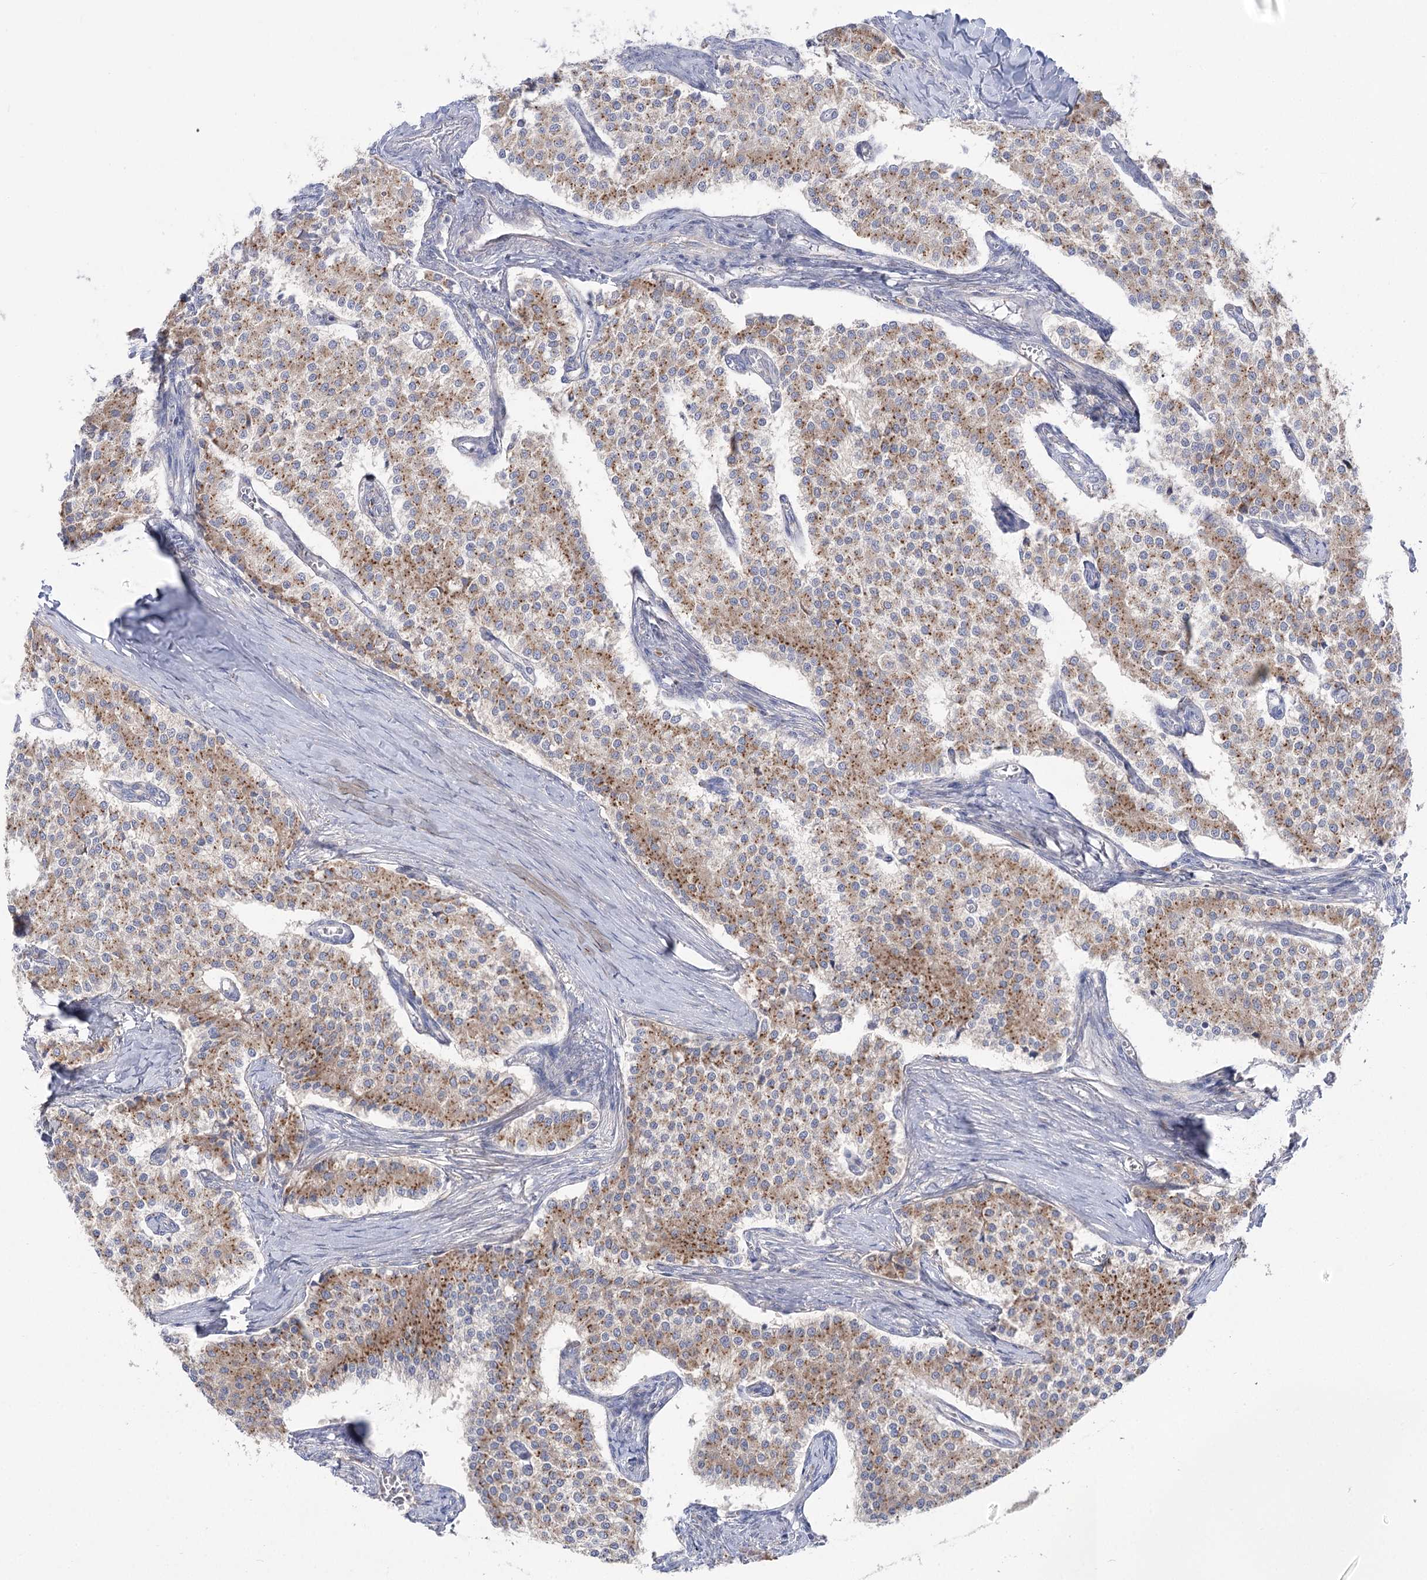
{"staining": {"intensity": "moderate", "quantity": ">75%", "location": "cytoplasmic/membranous"}, "tissue": "carcinoid", "cell_type": "Tumor cells", "image_type": "cancer", "snomed": [{"axis": "morphology", "description": "Carcinoid, malignant, NOS"}, {"axis": "topography", "description": "Colon"}], "caption": "Immunohistochemistry micrograph of carcinoid stained for a protein (brown), which reveals medium levels of moderate cytoplasmic/membranous staining in about >75% of tumor cells.", "gene": "GBF1", "patient": {"sex": "female", "age": 52}}